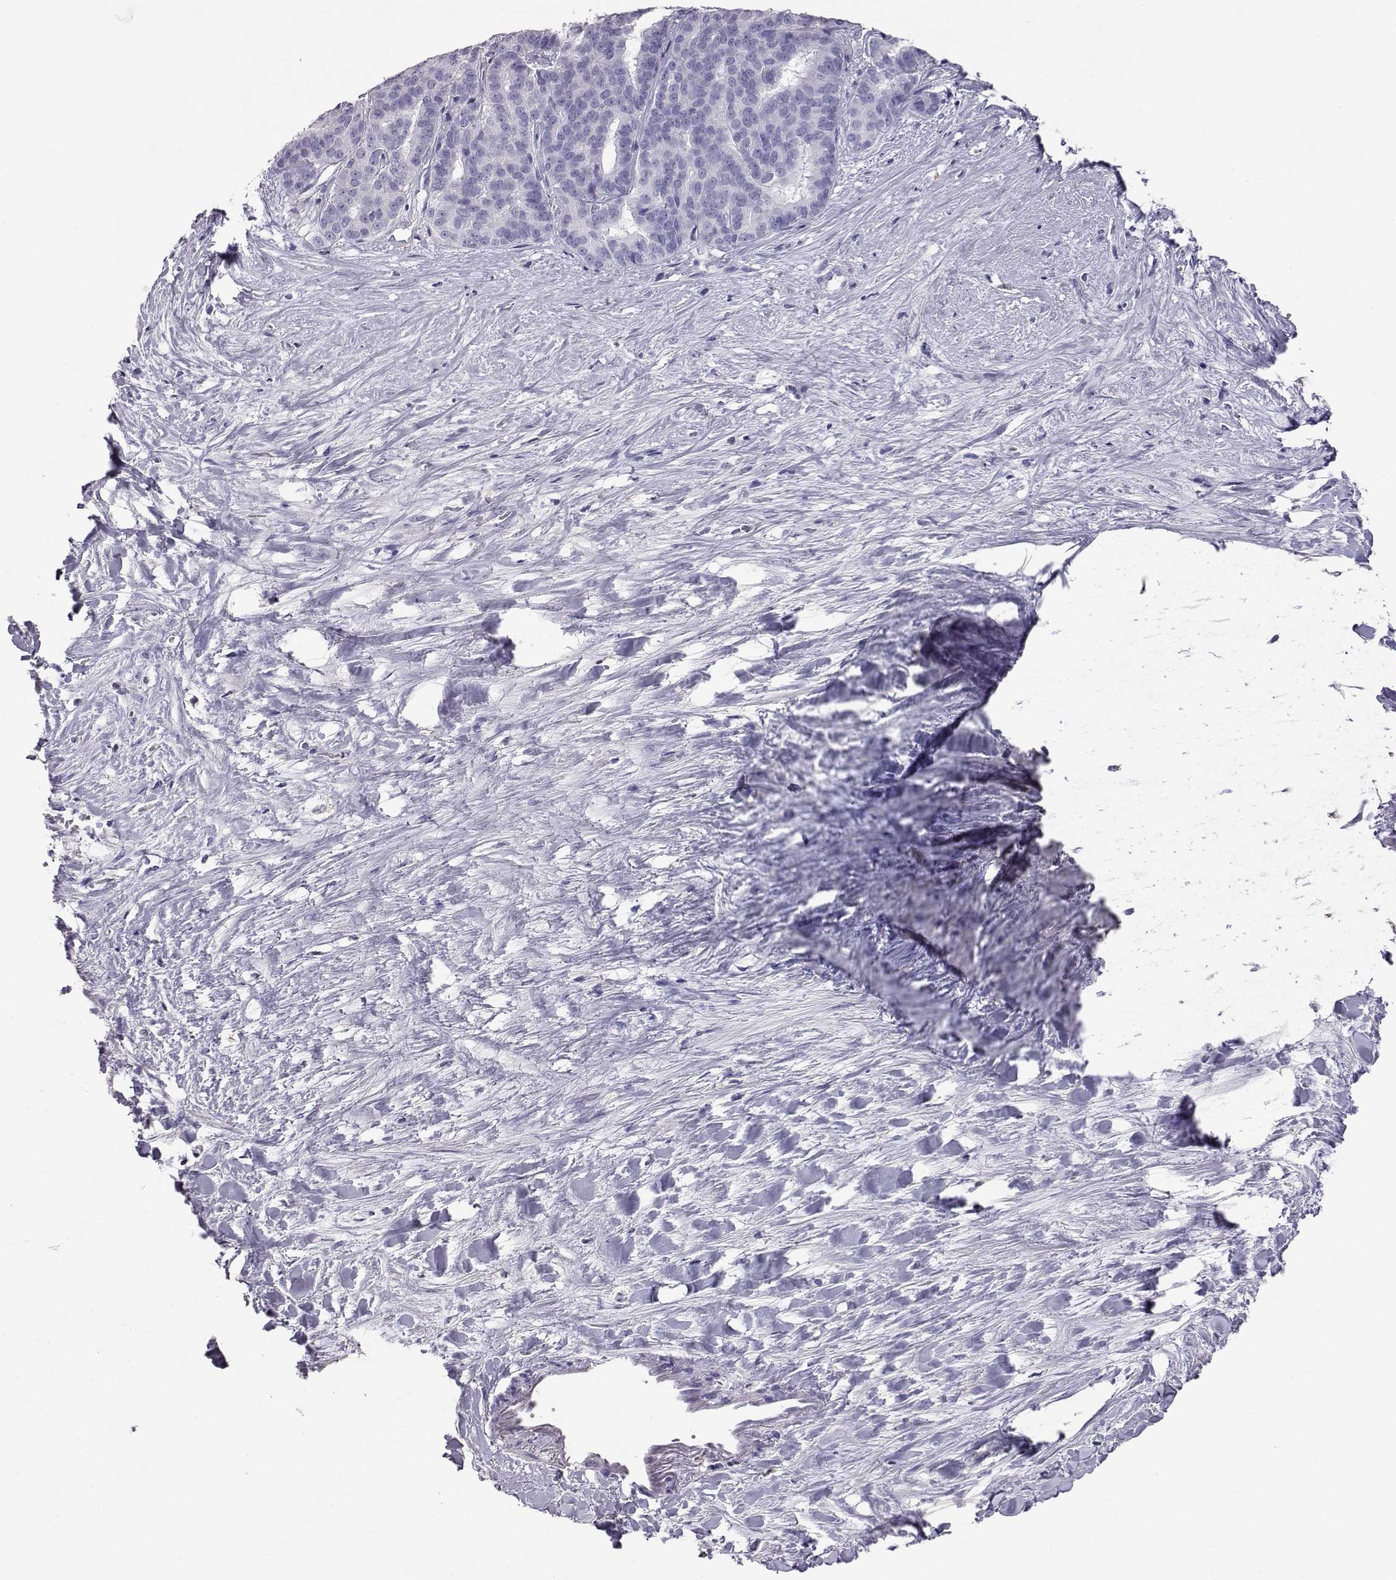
{"staining": {"intensity": "negative", "quantity": "none", "location": "none"}, "tissue": "liver cancer", "cell_type": "Tumor cells", "image_type": "cancer", "snomed": [{"axis": "morphology", "description": "Cholangiocarcinoma"}, {"axis": "topography", "description": "Liver"}], "caption": "Immunohistochemical staining of cholangiocarcinoma (liver) demonstrates no significant positivity in tumor cells.", "gene": "AKR1B1", "patient": {"sex": "female", "age": 47}}